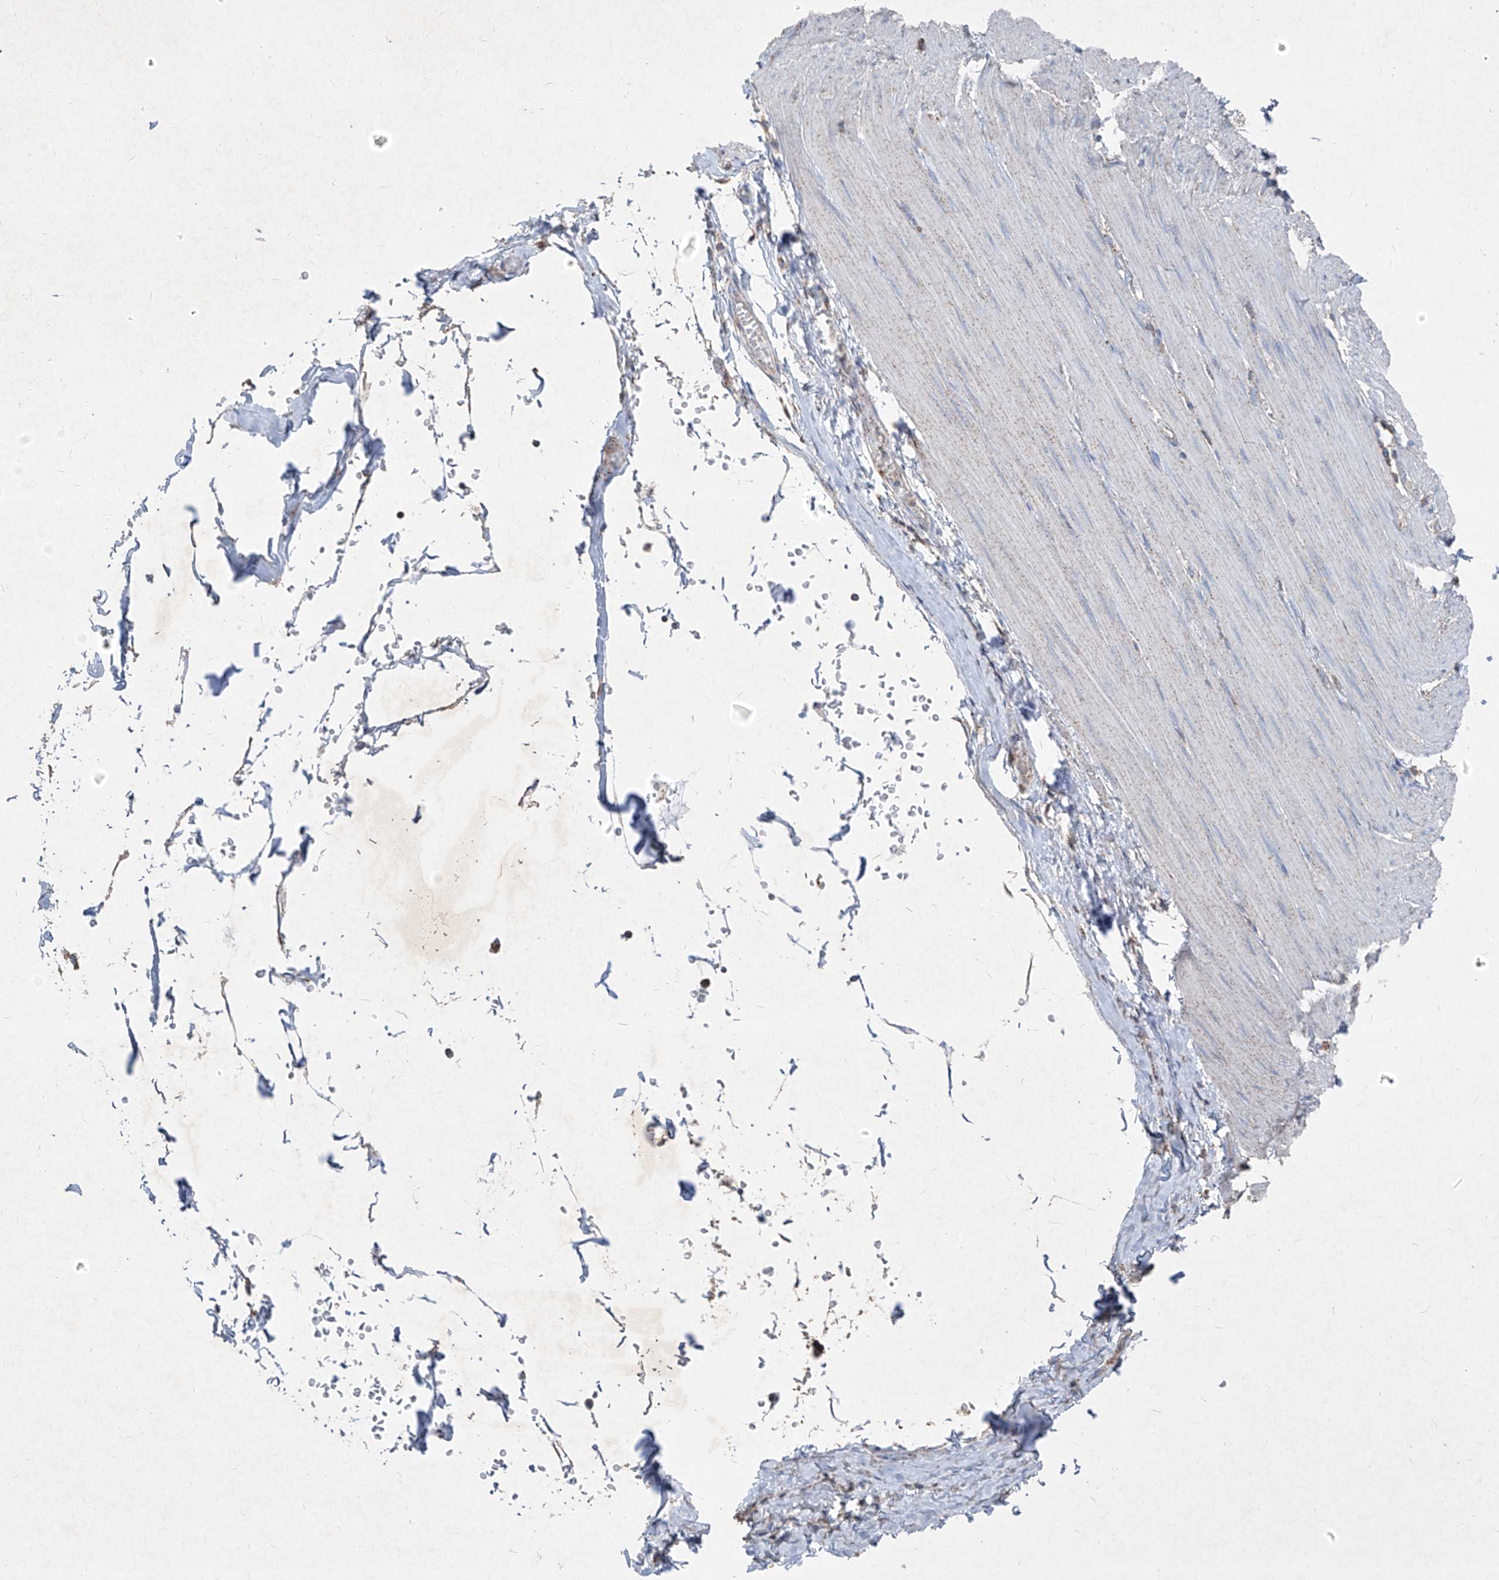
{"staining": {"intensity": "negative", "quantity": "none", "location": "none"}, "tissue": "smooth muscle", "cell_type": "Smooth muscle cells", "image_type": "normal", "snomed": [{"axis": "morphology", "description": "Normal tissue, NOS"}, {"axis": "morphology", "description": "Adenocarcinoma, NOS"}, {"axis": "topography", "description": "Colon"}, {"axis": "topography", "description": "Peripheral nerve tissue"}], "caption": "The immunohistochemistry (IHC) histopathology image has no significant staining in smooth muscle cells of smooth muscle.", "gene": "ABCD3", "patient": {"sex": "male", "age": 14}}